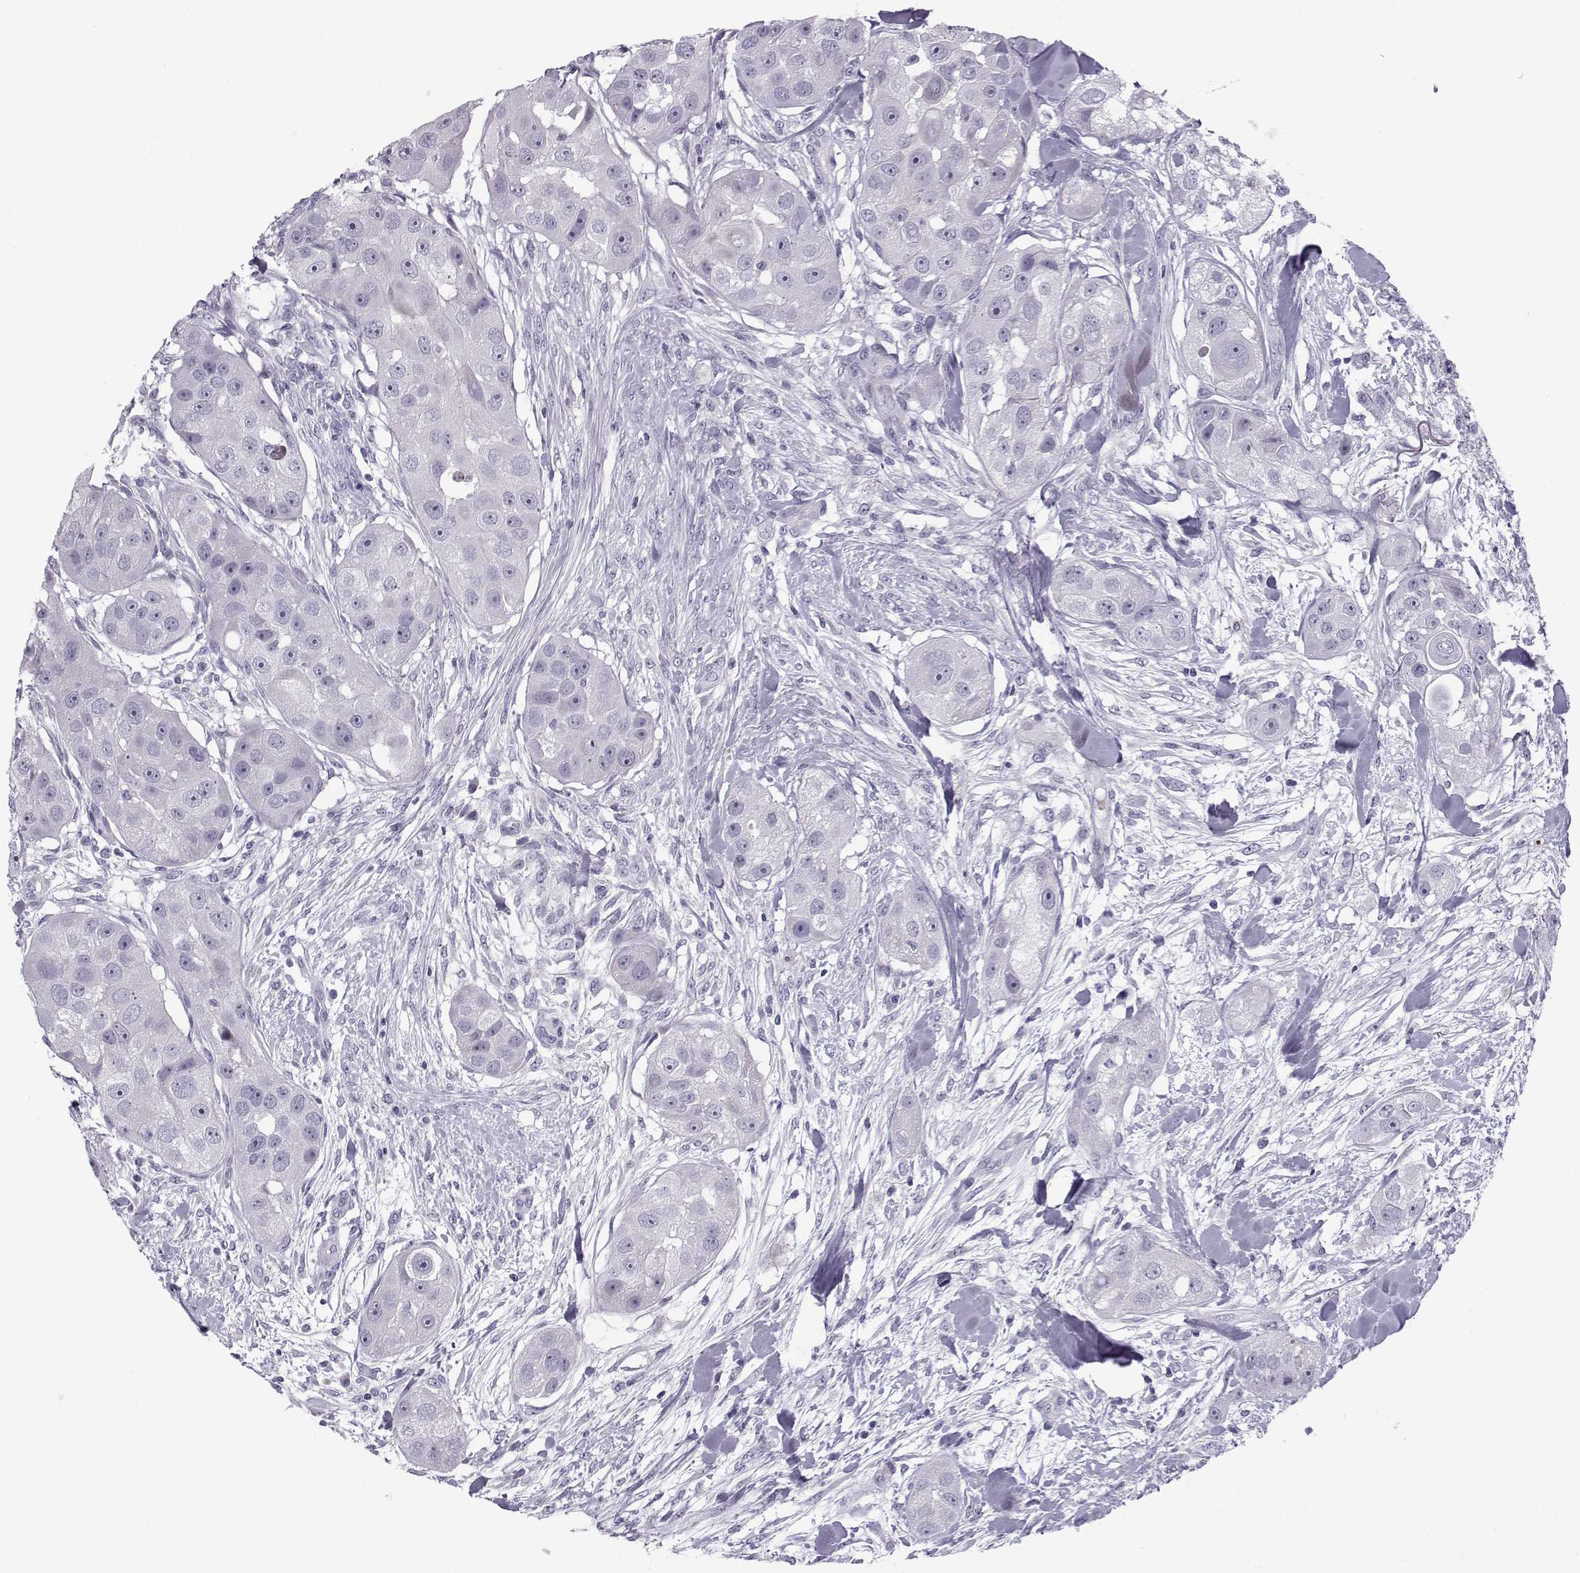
{"staining": {"intensity": "negative", "quantity": "none", "location": "none"}, "tissue": "head and neck cancer", "cell_type": "Tumor cells", "image_type": "cancer", "snomed": [{"axis": "morphology", "description": "Squamous cell carcinoma, NOS"}, {"axis": "topography", "description": "Head-Neck"}], "caption": "Immunohistochemical staining of human head and neck cancer (squamous cell carcinoma) reveals no significant positivity in tumor cells.", "gene": "DMRT3", "patient": {"sex": "male", "age": 51}}